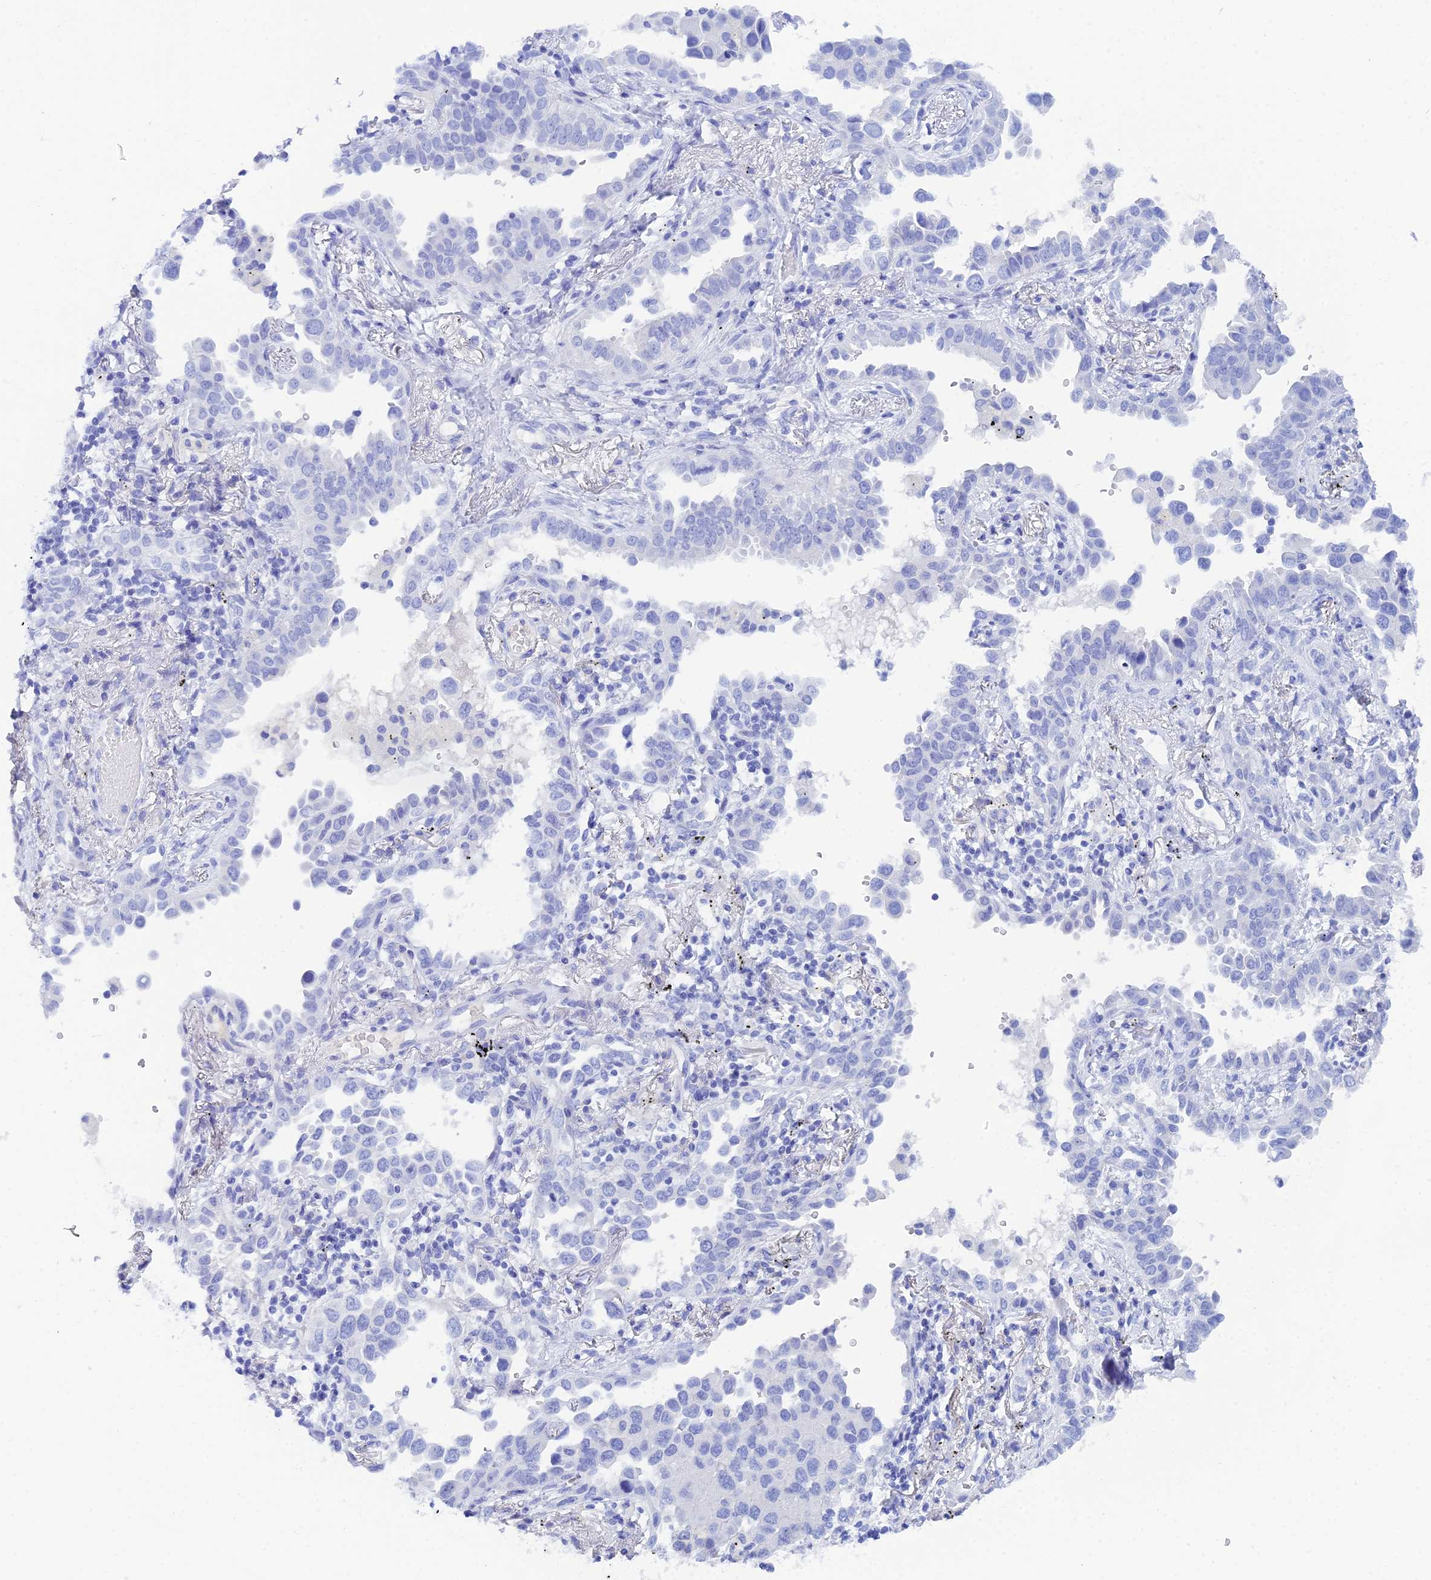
{"staining": {"intensity": "negative", "quantity": "none", "location": "none"}, "tissue": "lung cancer", "cell_type": "Tumor cells", "image_type": "cancer", "snomed": [{"axis": "morphology", "description": "Adenocarcinoma, NOS"}, {"axis": "topography", "description": "Lung"}], "caption": "An IHC photomicrograph of lung adenocarcinoma is shown. There is no staining in tumor cells of lung adenocarcinoma. Nuclei are stained in blue.", "gene": "REG1A", "patient": {"sex": "male", "age": 67}}